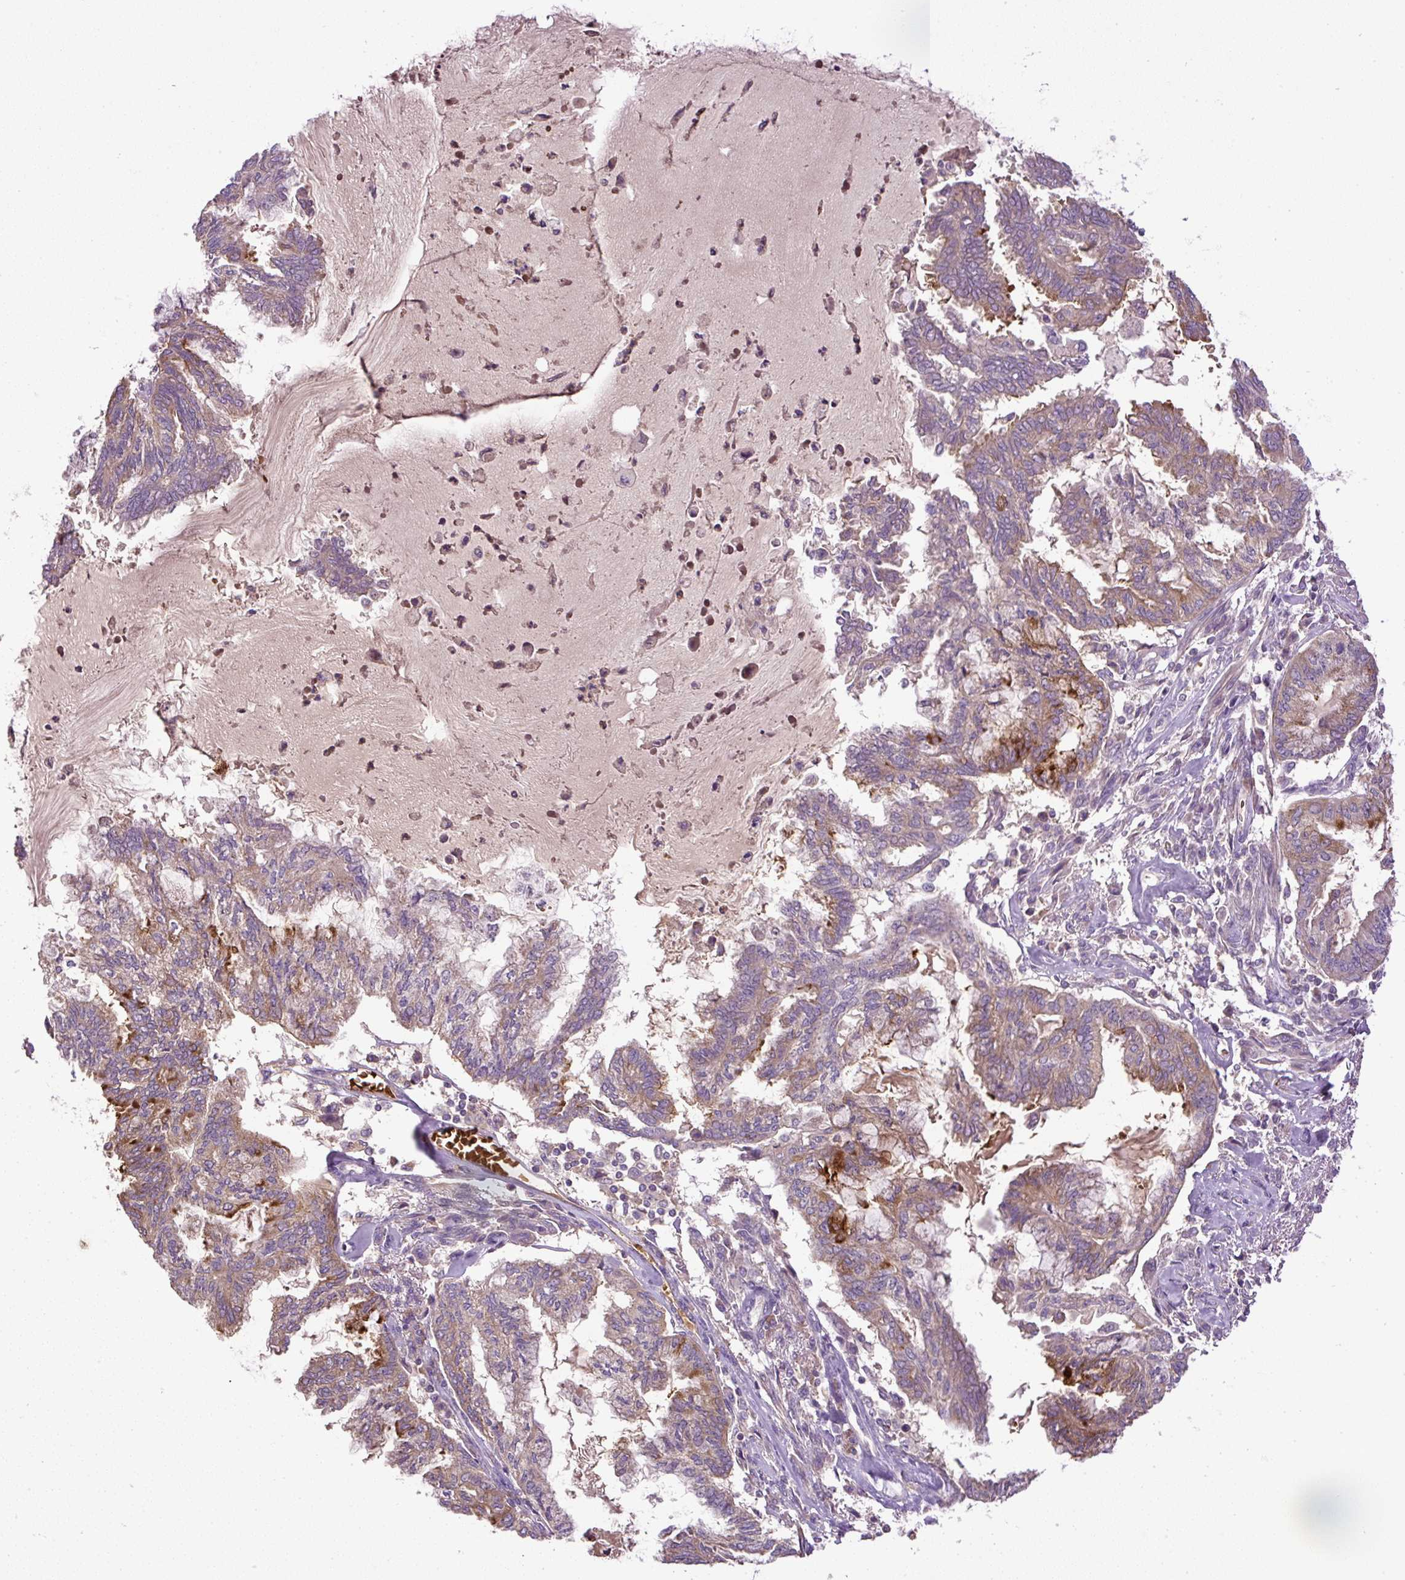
{"staining": {"intensity": "moderate", "quantity": "25%-75%", "location": "cytoplasmic/membranous"}, "tissue": "endometrial cancer", "cell_type": "Tumor cells", "image_type": "cancer", "snomed": [{"axis": "morphology", "description": "Adenocarcinoma, NOS"}, {"axis": "topography", "description": "Endometrium"}], "caption": "Immunohistochemical staining of endometrial adenocarcinoma demonstrates moderate cytoplasmic/membranous protein expression in about 25%-75% of tumor cells.", "gene": "CXCL13", "patient": {"sex": "female", "age": 86}}